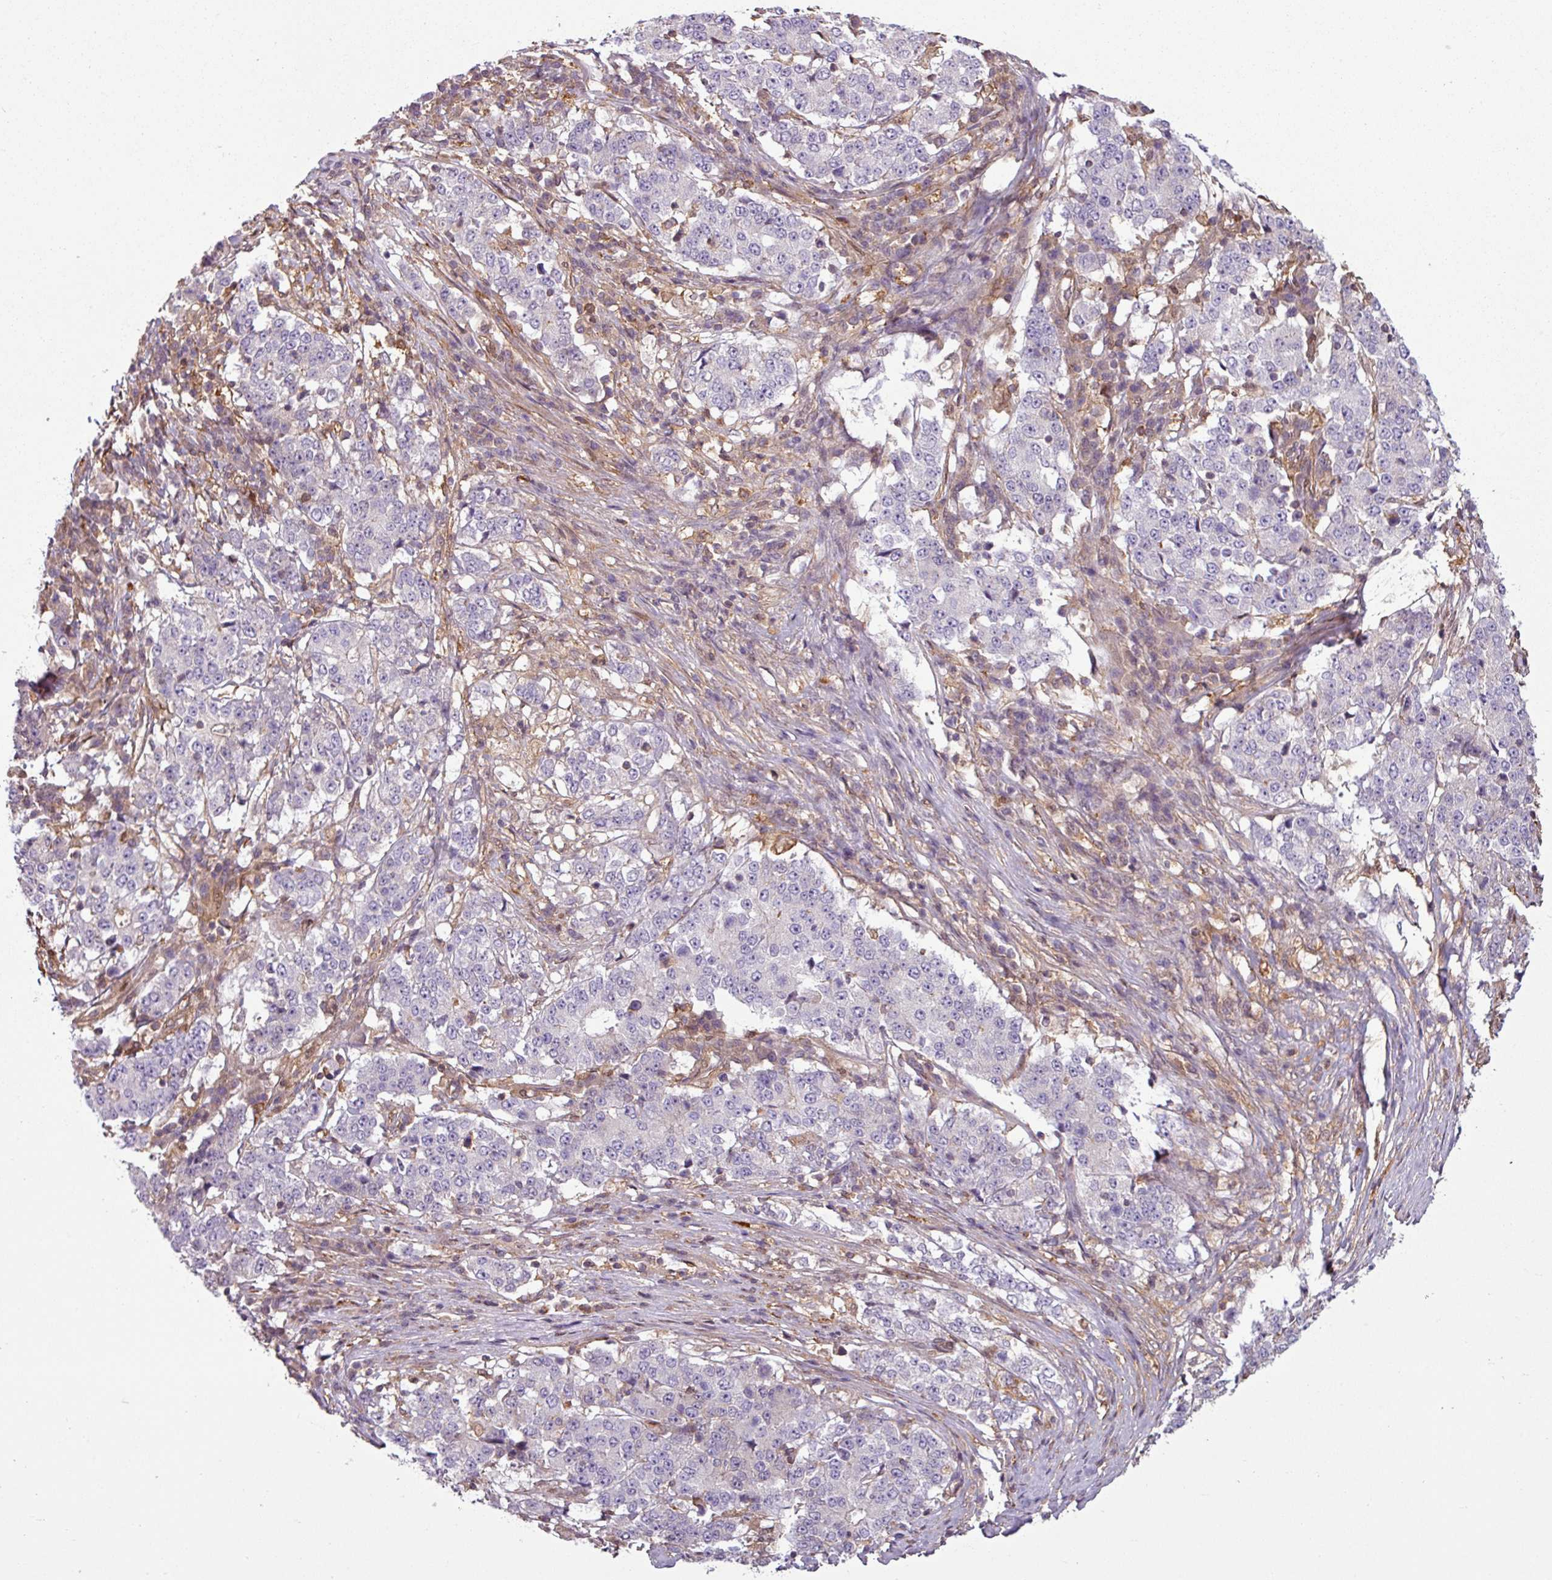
{"staining": {"intensity": "negative", "quantity": "none", "location": "none"}, "tissue": "stomach cancer", "cell_type": "Tumor cells", "image_type": "cancer", "snomed": [{"axis": "morphology", "description": "Adenocarcinoma, NOS"}, {"axis": "topography", "description": "Stomach"}], "caption": "High magnification brightfield microscopy of adenocarcinoma (stomach) stained with DAB (brown) and counterstained with hematoxylin (blue): tumor cells show no significant positivity. (Stains: DAB (3,3'-diaminobenzidine) immunohistochemistry (IHC) with hematoxylin counter stain, Microscopy: brightfield microscopy at high magnification).", "gene": "SH3BGRL", "patient": {"sex": "male", "age": 59}}